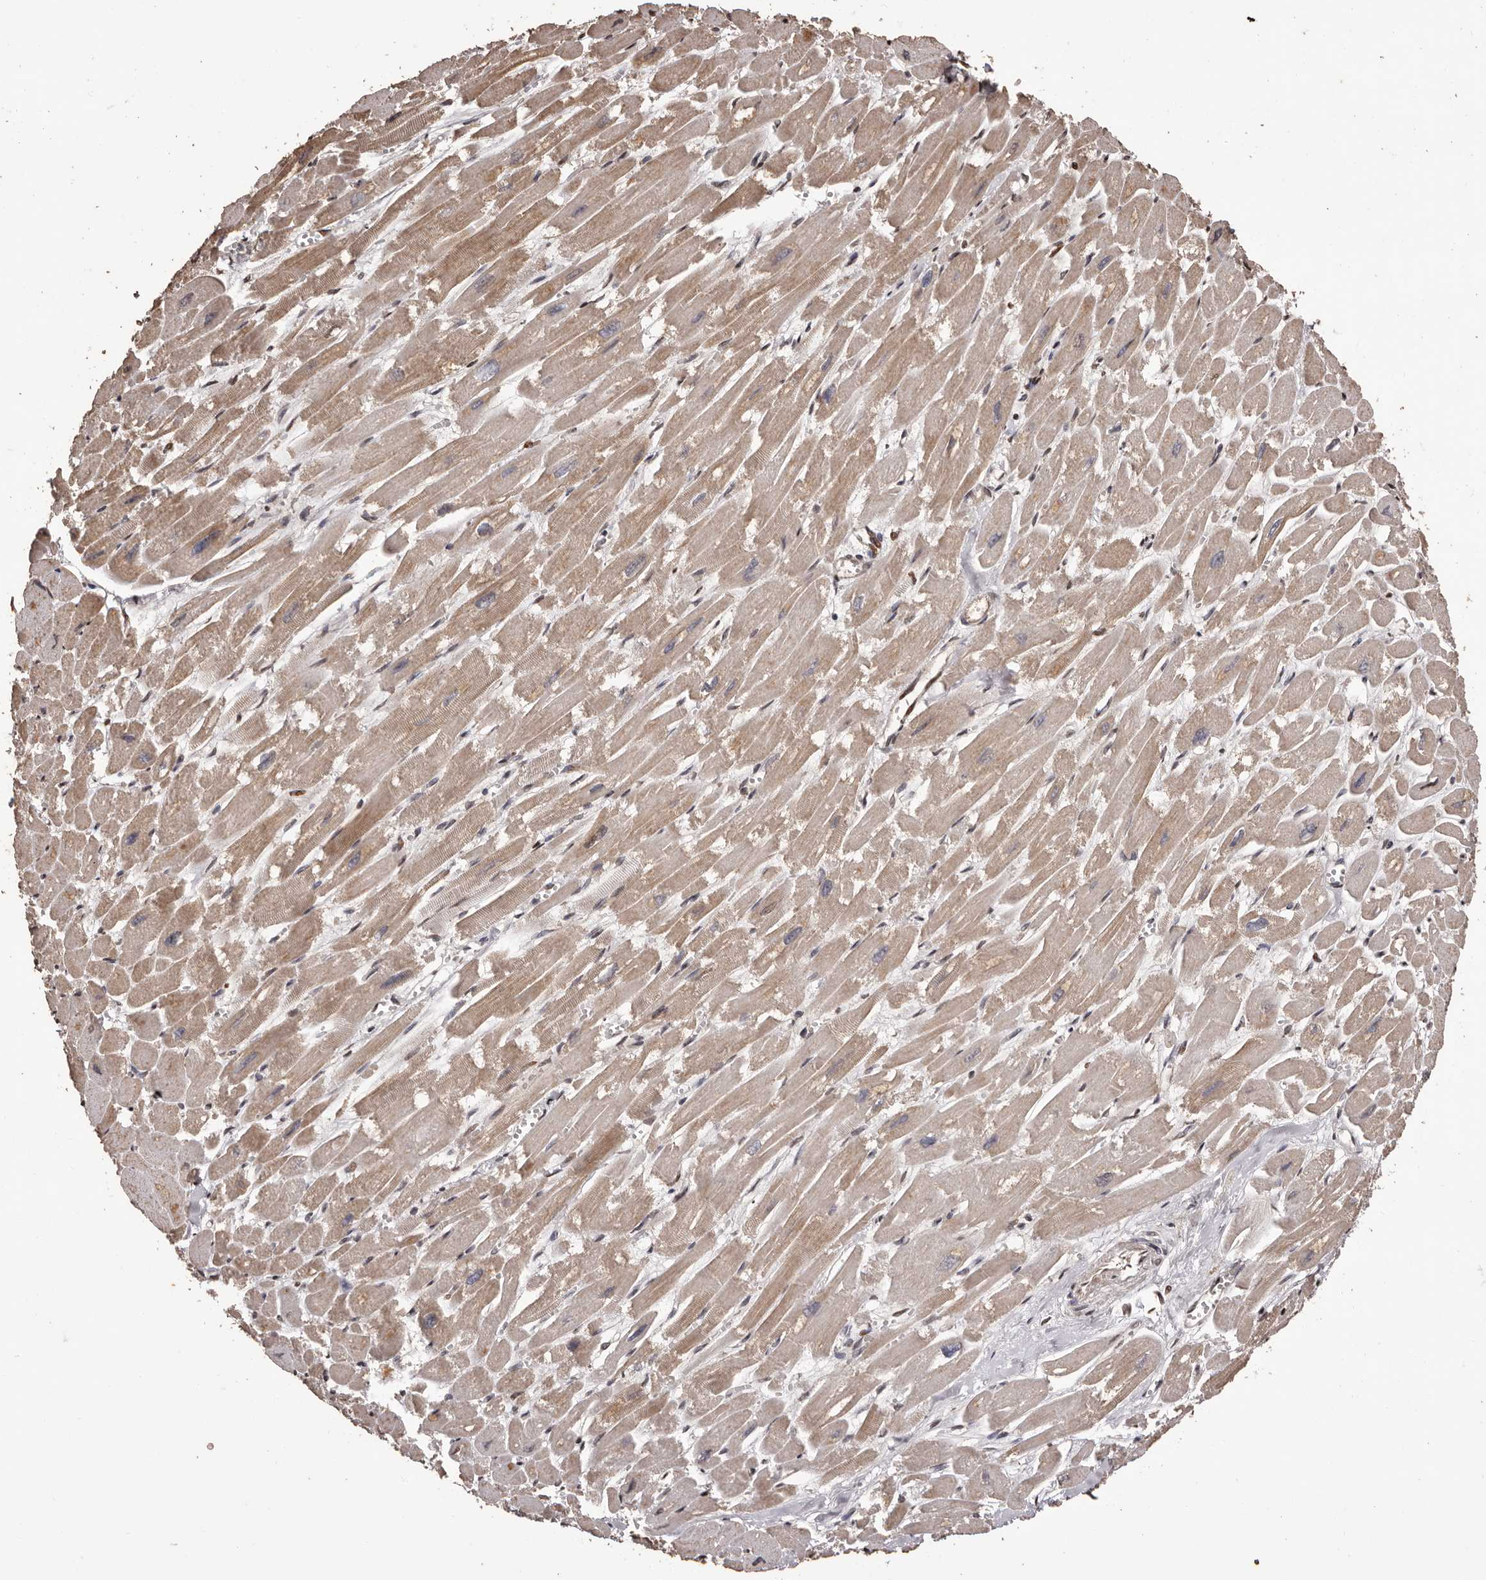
{"staining": {"intensity": "weak", "quantity": ">75%", "location": "cytoplasmic/membranous"}, "tissue": "heart muscle", "cell_type": "Cardiomyocytes", "image_type": "normal", "snomed": [{"axis": "morphology", "description": "Normal tissue, NOS"}, {"axis": "topography", "description": "Heart"}], "caption": "Protein analysis of benign heart muscle reveals weak cytoplasmic/membranous staining in about >75% of cardiomyocytes.", "gene": "NAV1", "patient": {"sex": "male", "age": 54}}